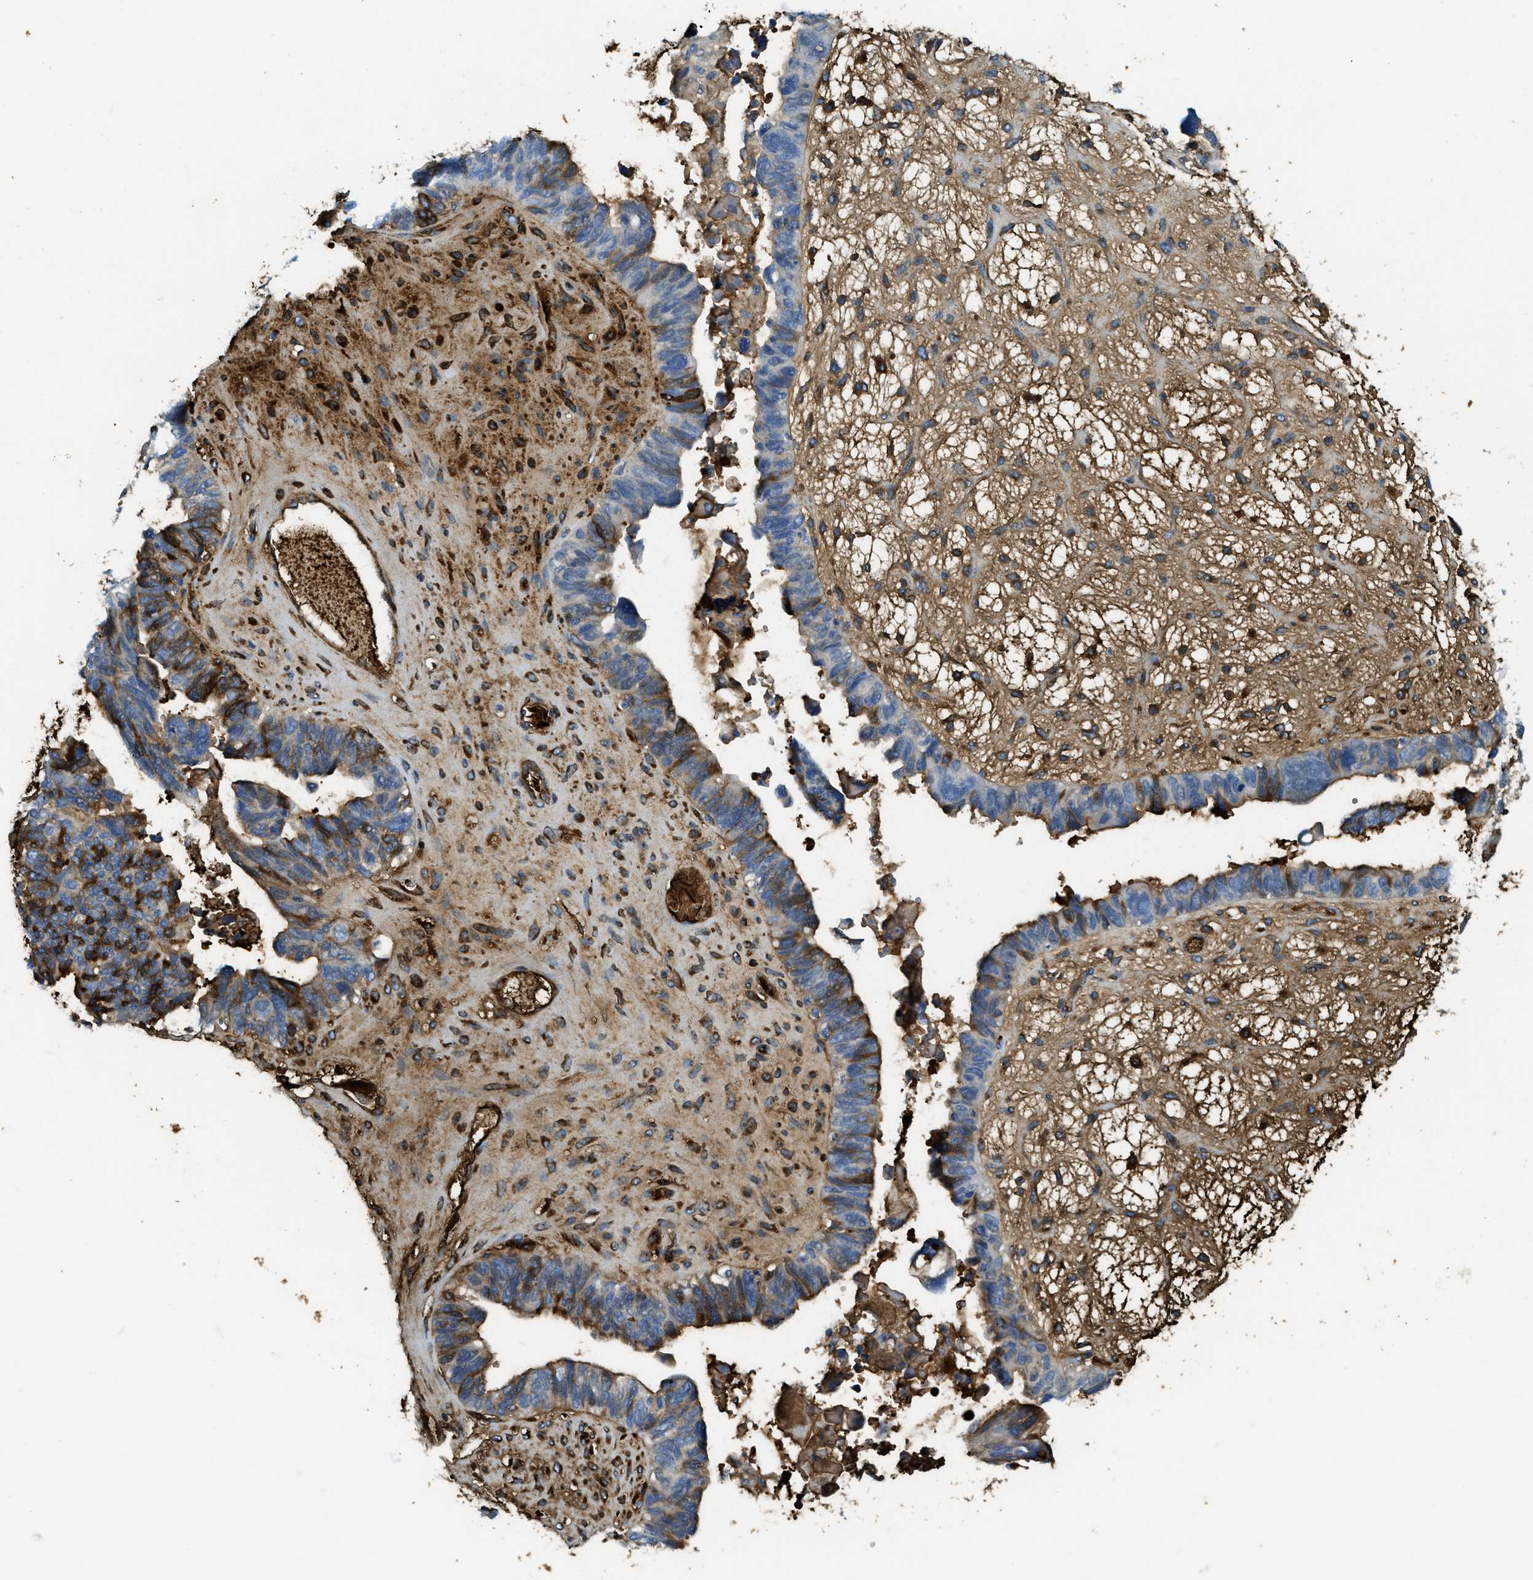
{"staining": {"intensity": "moderate", "quantity": "<25%", "location": "cytoplasmic/membranous"}, "tissue": "ovarian cancer", "cell_type": "Tumor cells", "image_type": "cancer", "snomed": [{"axis": "morphology", "description": "Cystadenocarcinoma, serous, NOS"}, {"axis": "topography", "description": "Ovary"}], "caption": "Immunohistochemistry micrograph of human serous cystadenocarcinoma (ovarian) stained for a protein (brown), which reveals low levels of moderate cytoplasmic/membranous staining in about <25% of tumor cells.", "gene": "TRIM59", "patient": {"sex": "female", "age": 79}}